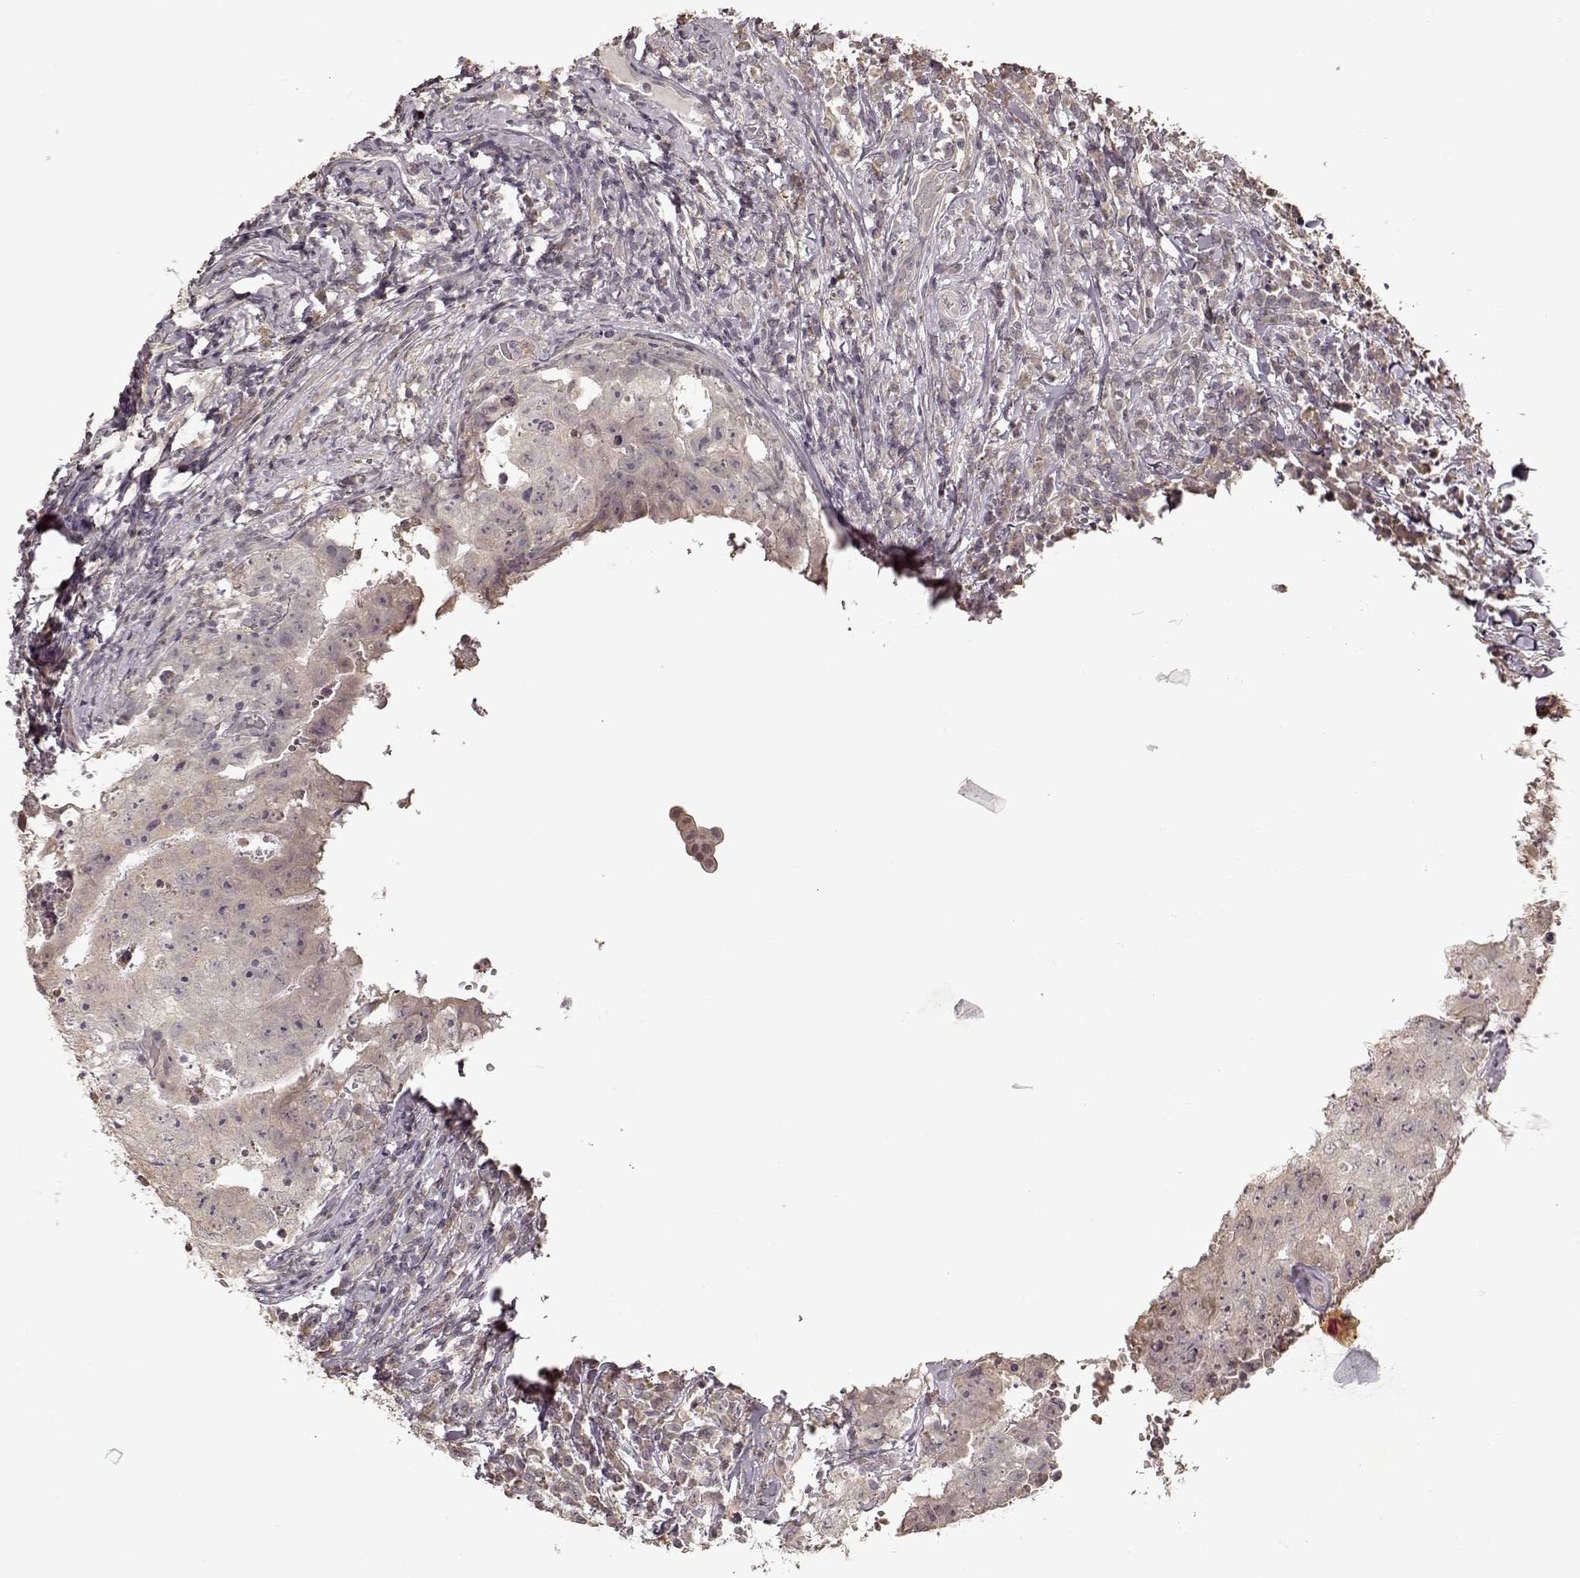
{"staining": {"intensity": "weak", "quantity": "<25%", "location": "cytoplasmic/membranous"}, "tissue": "testis cancer", "cell_type": "Tumor cells", "image_type": "cancer", "snomed": [{"axis": "morphology", "description": "Carcinoma, Embryonal, NOS"}, {"axis": "topography", "description": "Testis"}], "caption": "High power microscopy histopathology image of an IHC histopathology image of testis cancer, revealing no significant expression in tumor cells. (DAB immunohistochemistry visualized using brightfield microscopy, high magnification).", "gene": "CRB1", "patient": {"sex": "male", "age": 36}}